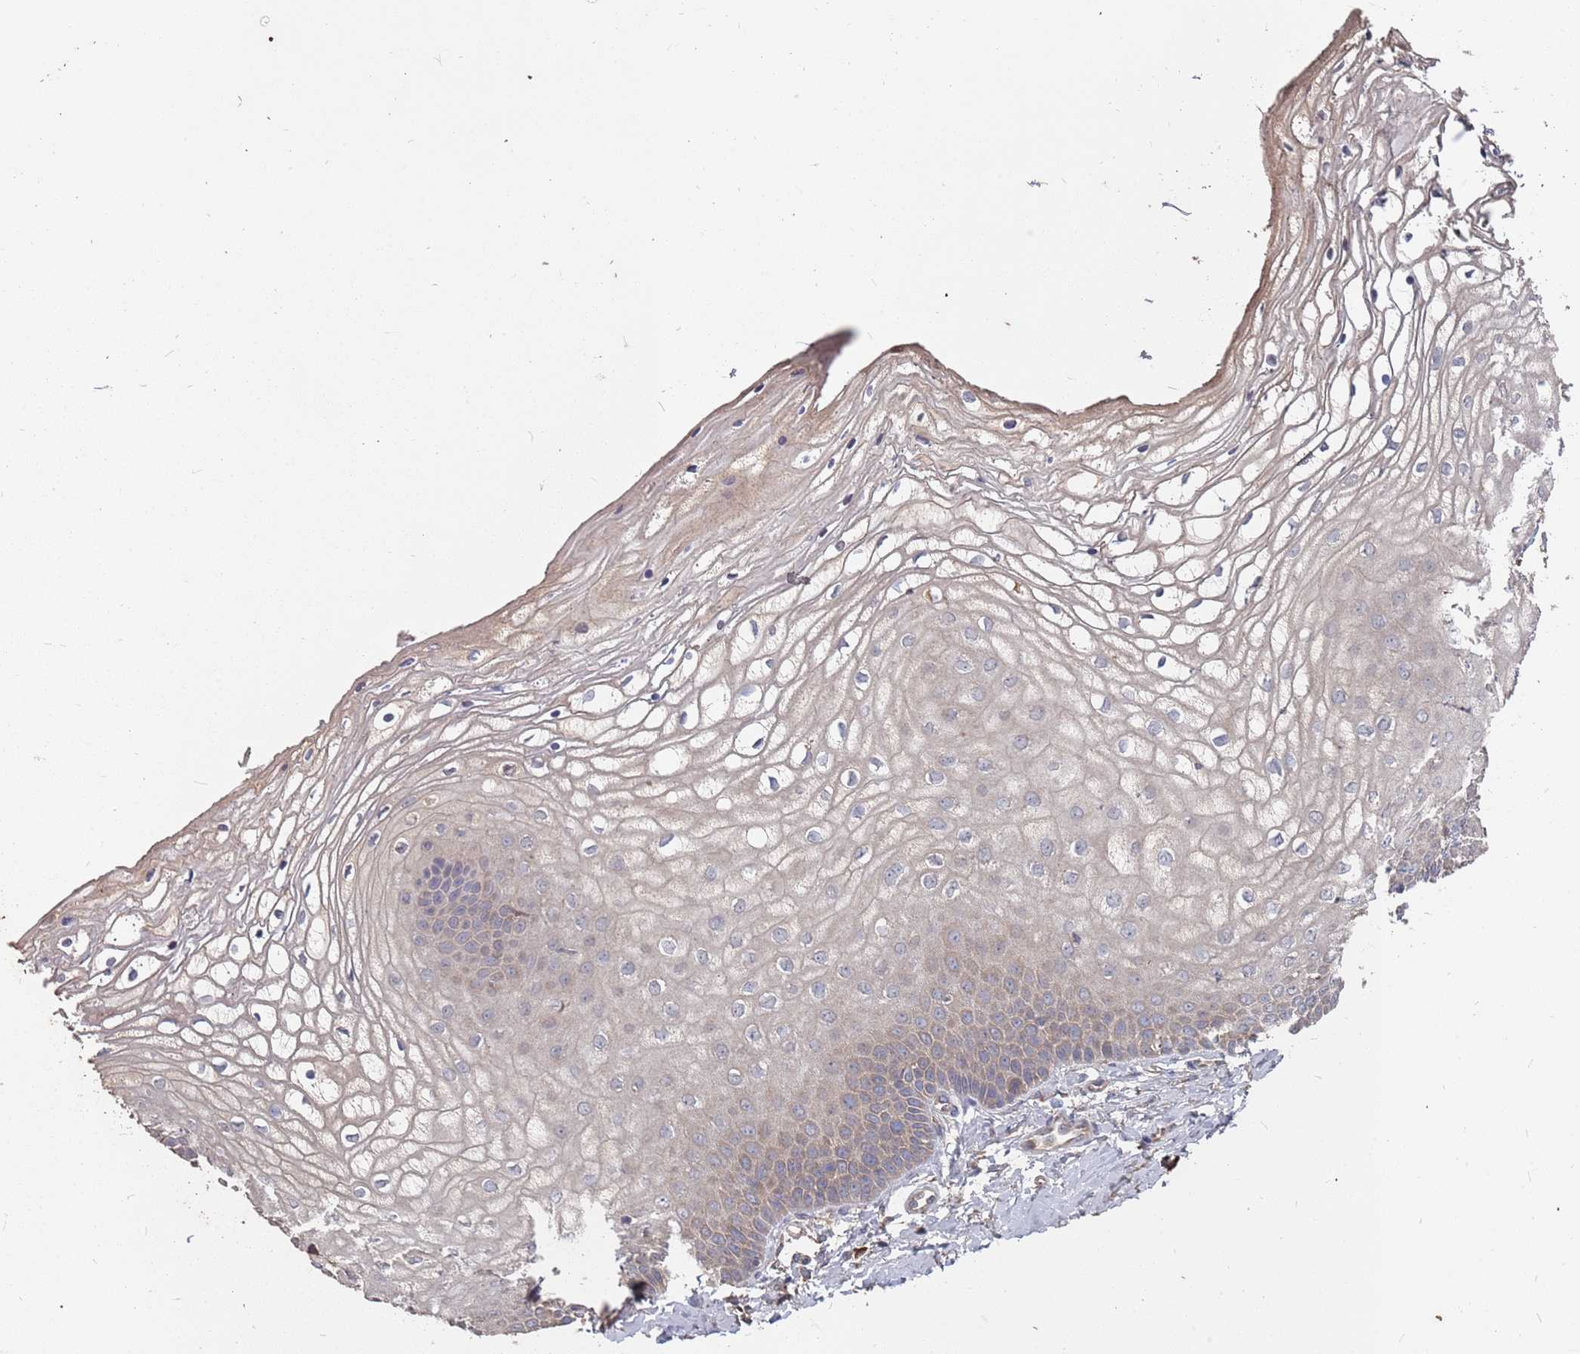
{"staining": {"intensity": "moderate", "quantity": "25%-75%", "location": "cytoplasmic/membranous"}, "tissue": "vagina", "cell_type": "Squamous epithelial cells", "image_type": "normal", "snomed": [{"axis": "morphology", "description": "Normal tissue, NOS"}, {"axis": "topography", "description": "Vagina"}], "caption": "Moderate cytoplasmic/membranous staining for a protein is present in about 25%-75% of squamous epithelial cells of benign vagina using immunohistochemistry (IHC).", "gene": "ATG5", "patient": {"sex": "female", "age": 68}}